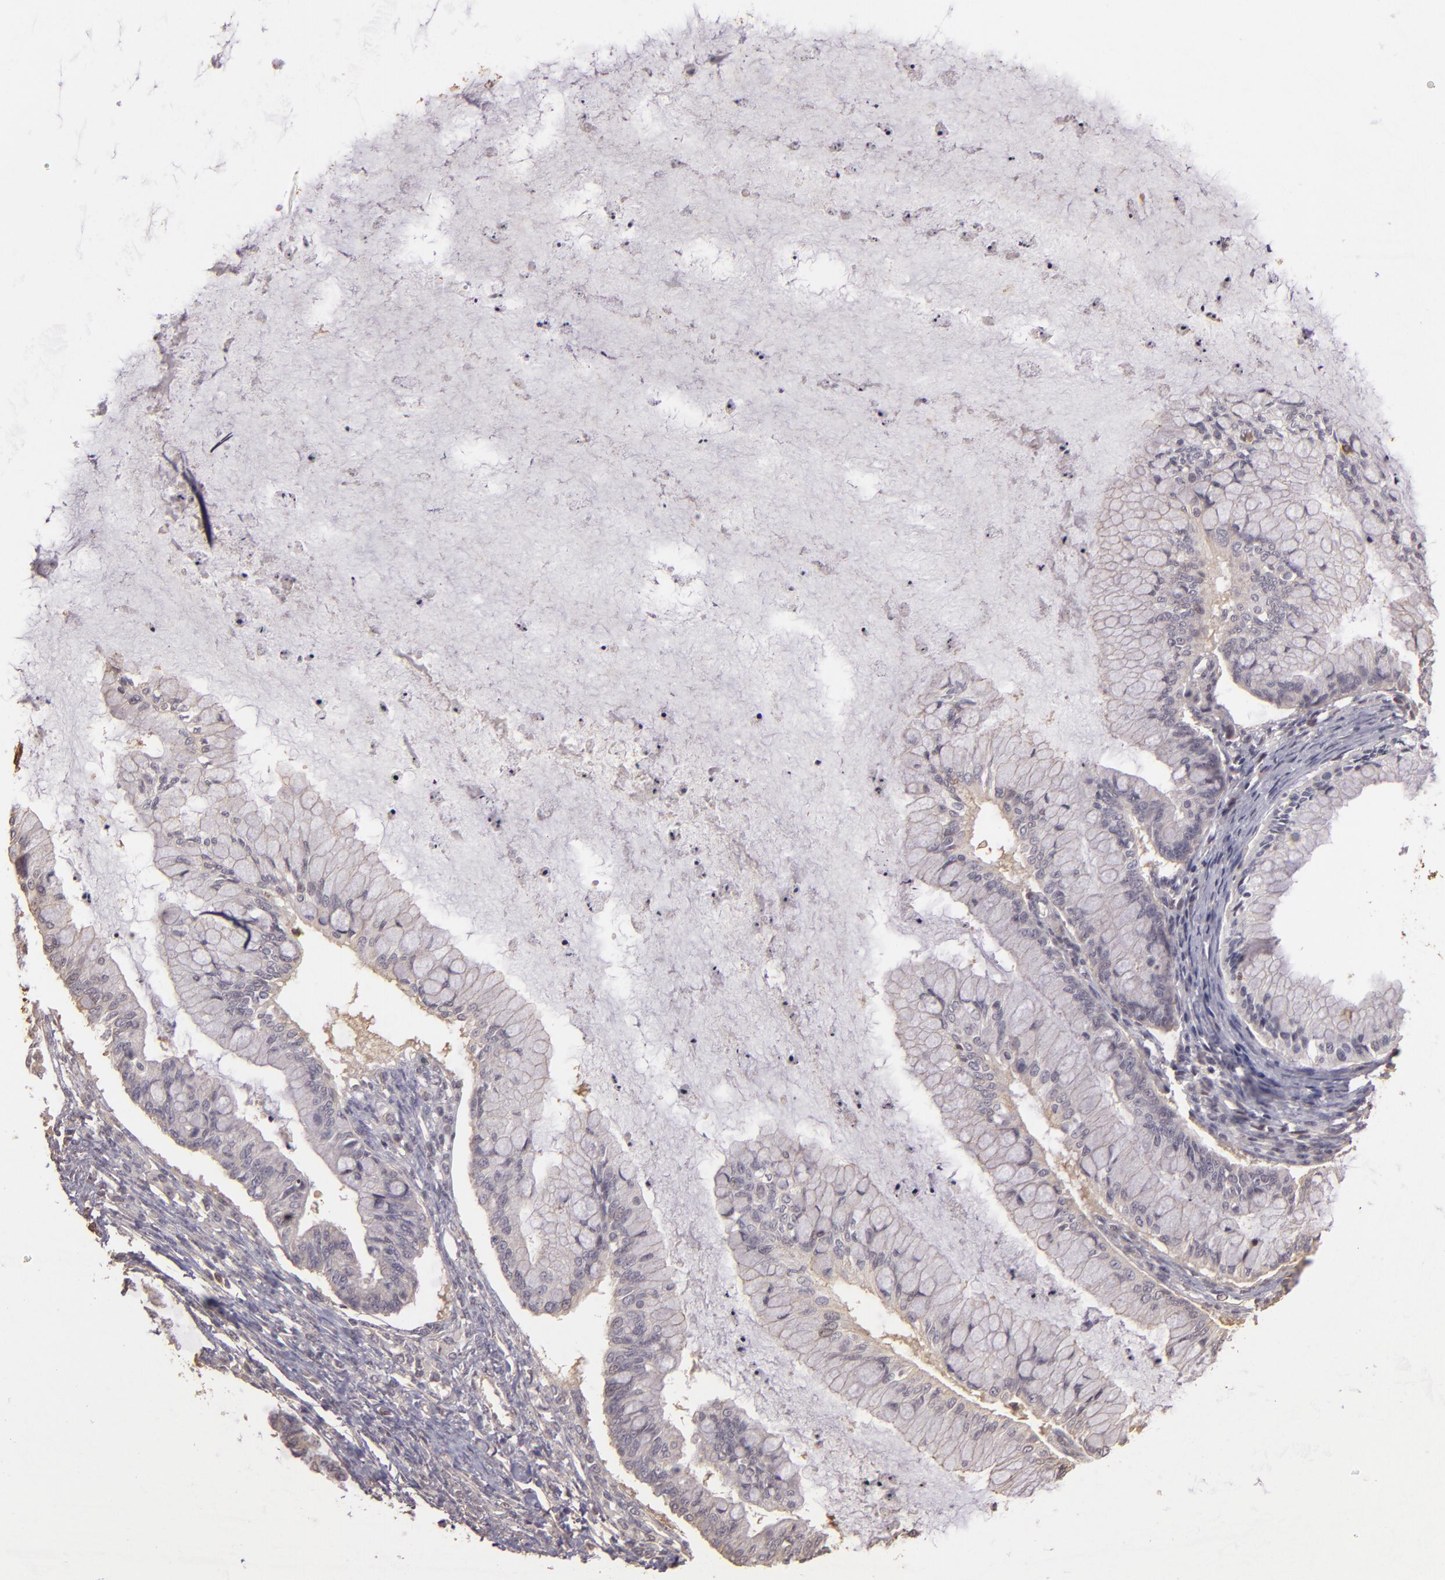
{"staining": {"intensity": "negative", "quantity": "none", "location": "none"}, "tissue": "ovarian cancer", "cell_type": "Tumor cells", "image_type": "cancer", "snomed": [{"axis": "morphology", "description": "Cystadenocarcinoma, mucinous, NOS"}, {"axis": "topography", "description": "Ovary"}], "caption": "Immunohistochemistry (IHC) histopathology image of ovarian mucinous cystadenocarcinoma stained for a protein (brown), which demonstrates no staining in tumor cells.", "gene": "ARPC2", "patient": {"sex": "female", "age": 57}}